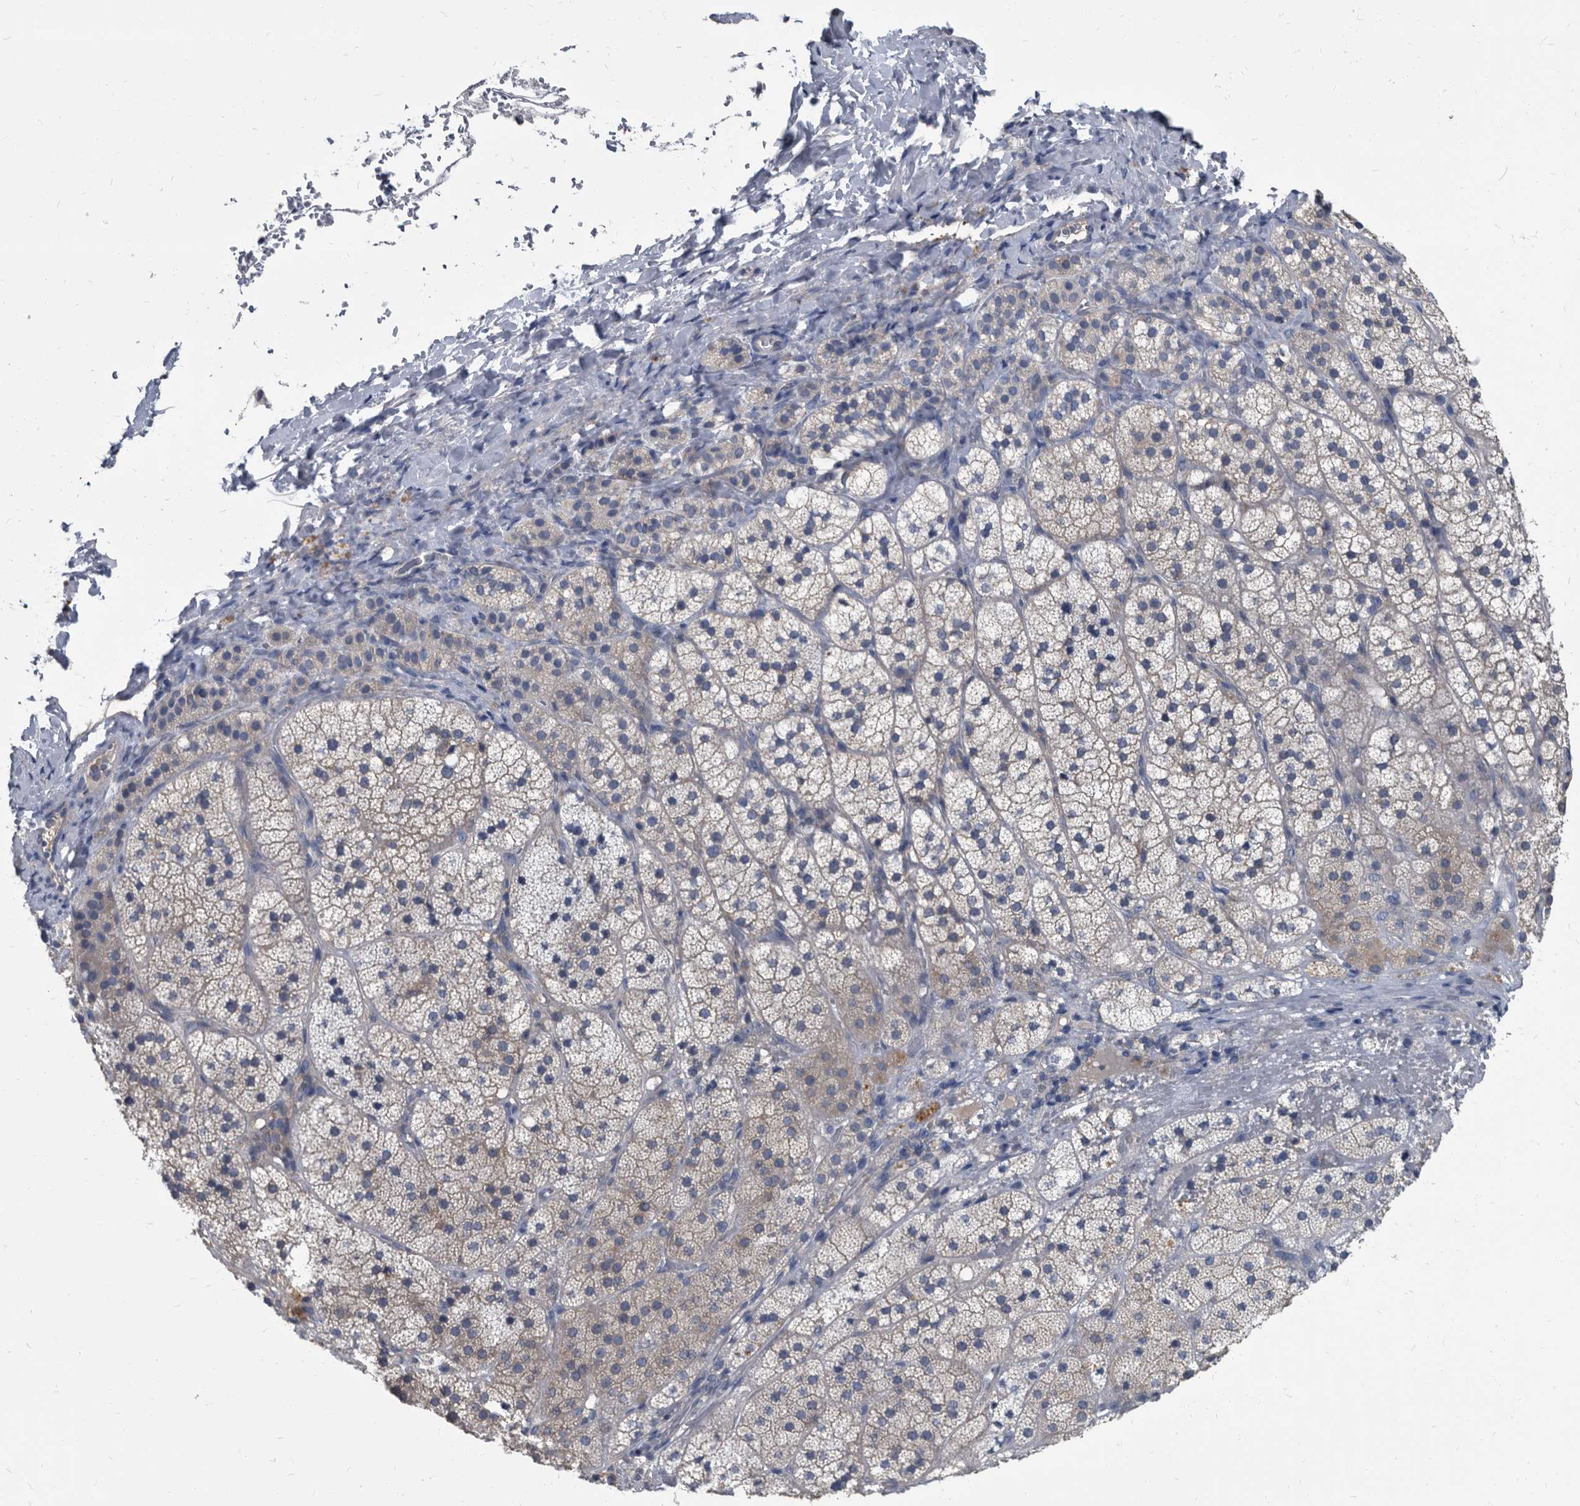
{"staining": {"intensity": "weak", "quantity": "<25%", "location": "cytoplasmic/membranous"}, "tissue": "adrenal gland", "cell_type": "Glandular cells", "image_type": "normal", "snomed": [{"axis": "morphology", "description": "Normal tissue, NOS"}, {"axis": "topography", "description": "Adrenal gland"}], "caption": "The micrograph reveals no staining of glandular cells in benign adrenal gland.", "gene": "CDV3", "patient": {"sex": "female", "age": 44}}